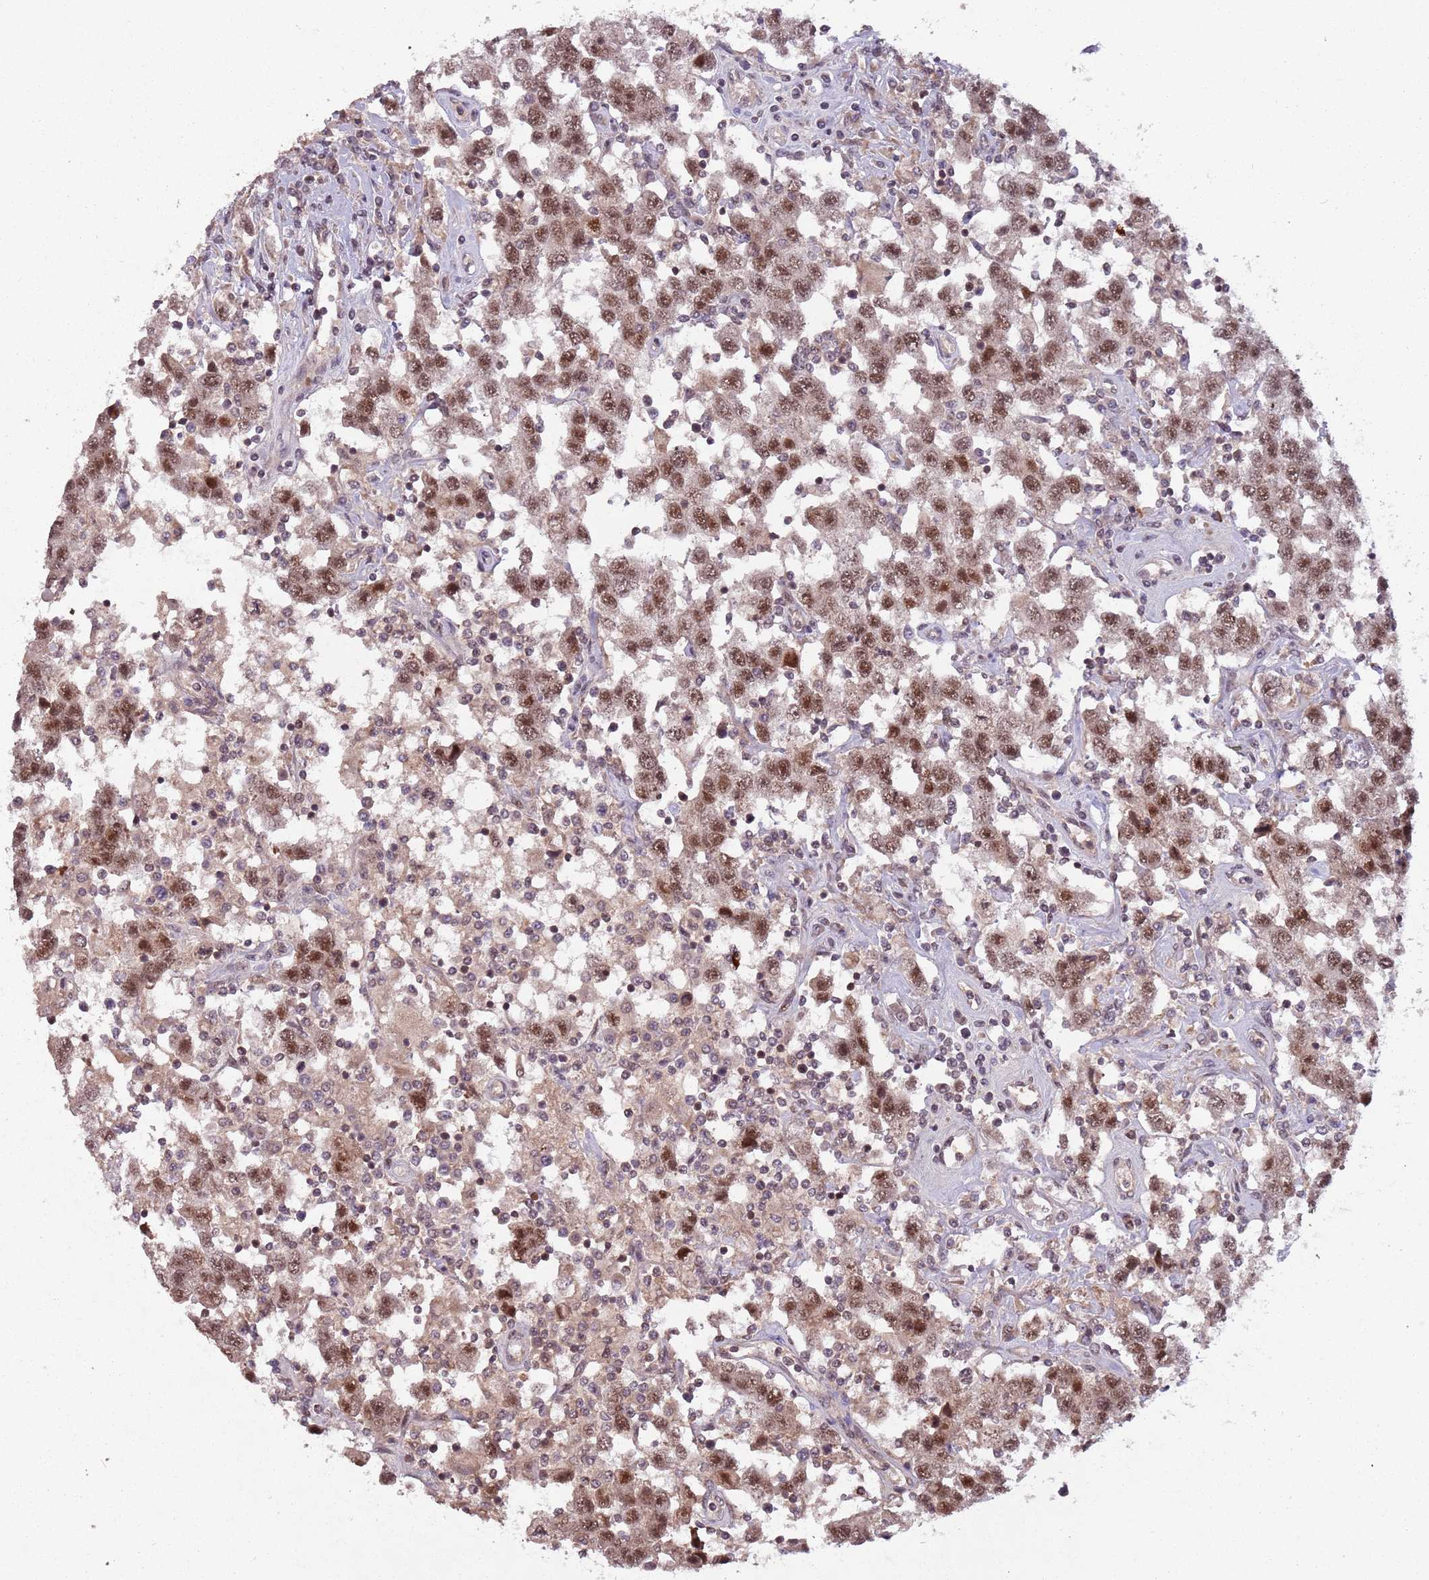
{"staining": {"intensity": "moderate", "quantity": ">75%", "location": "nuclear"}, "tissue": "testis cancer", "cell_type": "Tumor cells", "image_type": "cancer", "snomed": [{"axis": "morphology", "description": "Seminoma, NOS"}, {"axis": "topography", "description": "Testis"}], "caption": "Testis seminoma was stained to show a protein in brown. There is medium levels of moderate nuclear staining in approximately >75% of tumor cells.", "gene": "SUDS3", "patient": {"sex": "male", "age": 41}}